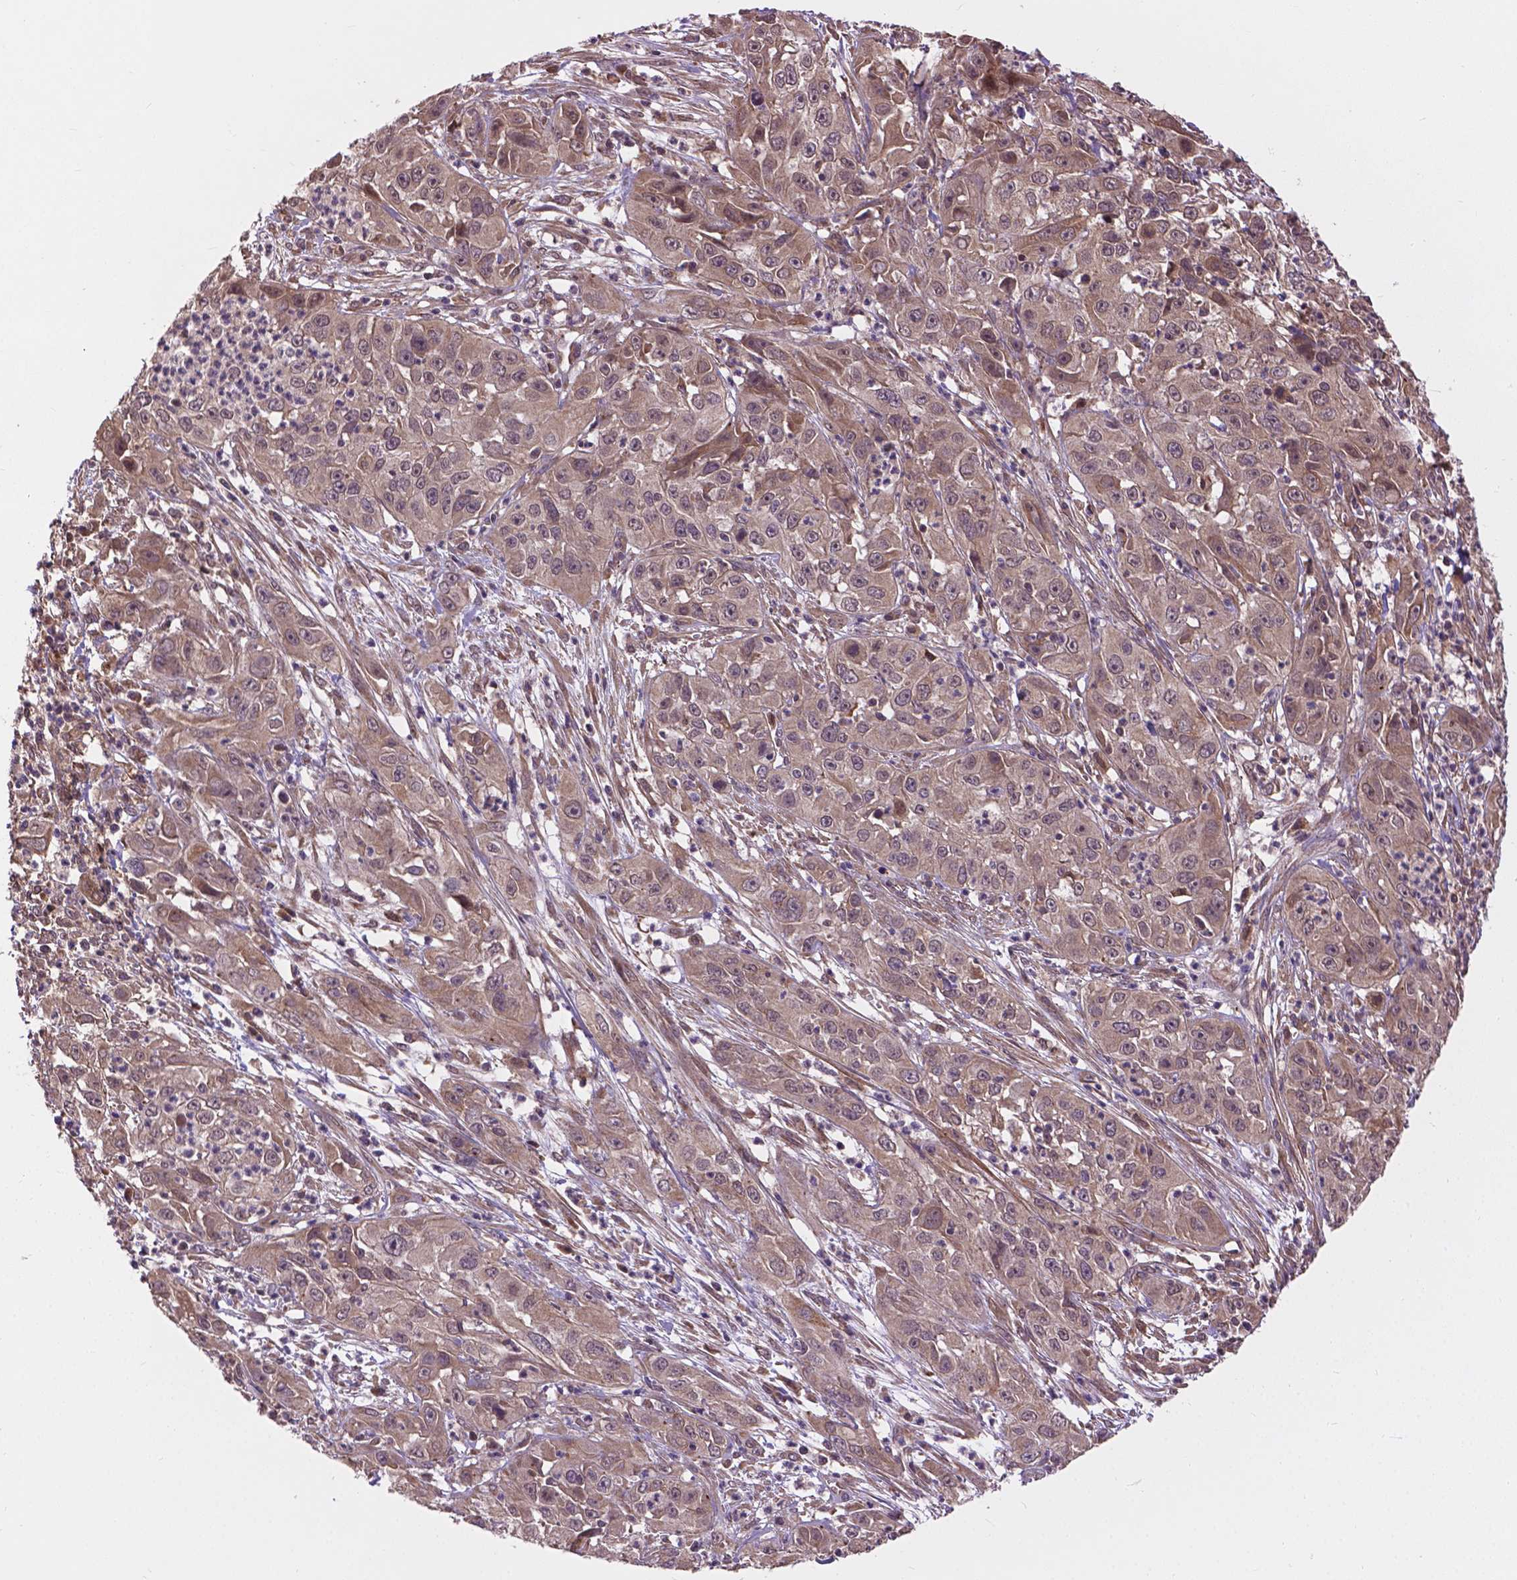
{"staining": {"intensity": "weak", "quantity": ">75%", "location": "cytoplasmic/membranous"}, "tissue": "cervical cancer", "cell_type": "Tumor cells", "image_type": "cancer", "snomed": [{"axis": "morphology", "description": "Squamous cell carcinoma, NOS"}, {"axis": "topography", "description": "Cervix"}], "caption": "Weak cytoplasmic/membranous expression for a protein is present in approximately >75% of tumor cells of squamous cell carcinoma (cervical) using immunohistochemistry (IHC).", "gene": "ZNF616", "patient": {"sex": "female", "age": 32}}